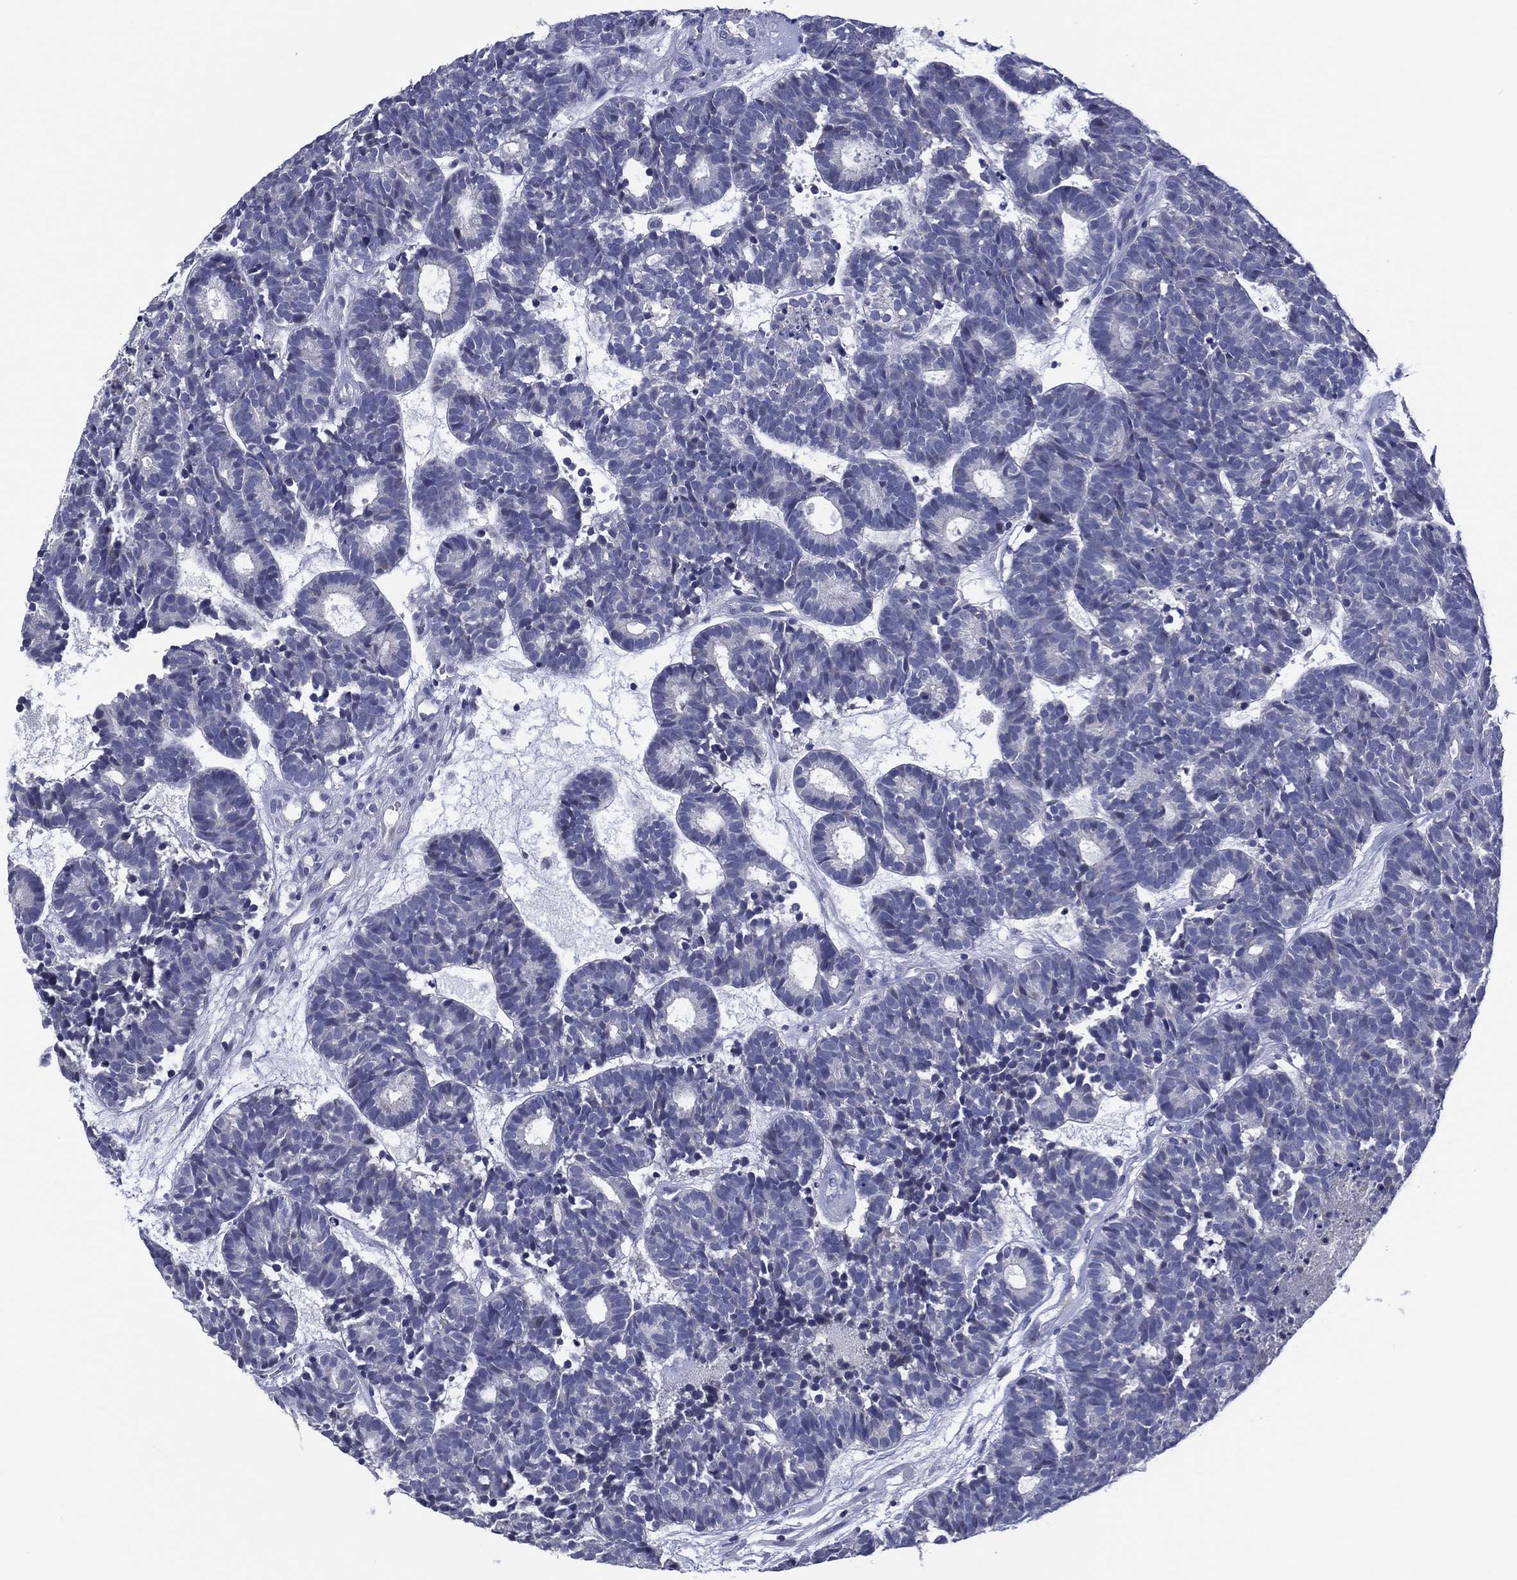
{"staining": {"intensity": "negative", "quantity": "none", "location": "none"}, "tissue": "head and neck cancer", "cell_type": "Tumor cells", "image_type": "cancer", "snomed": [{"axis": "morphology", "description": "Adenocarcinoma, NOS"}, {"axis": "topography", "description": "Head-Neck"}], "caption": "An IHC histopathology image of head and neck cancer is shown. There is no staining in tumor cells of head and neck cancer.", "gene": "TRIM31", "patient": {"sex": "female", "age": 81}}